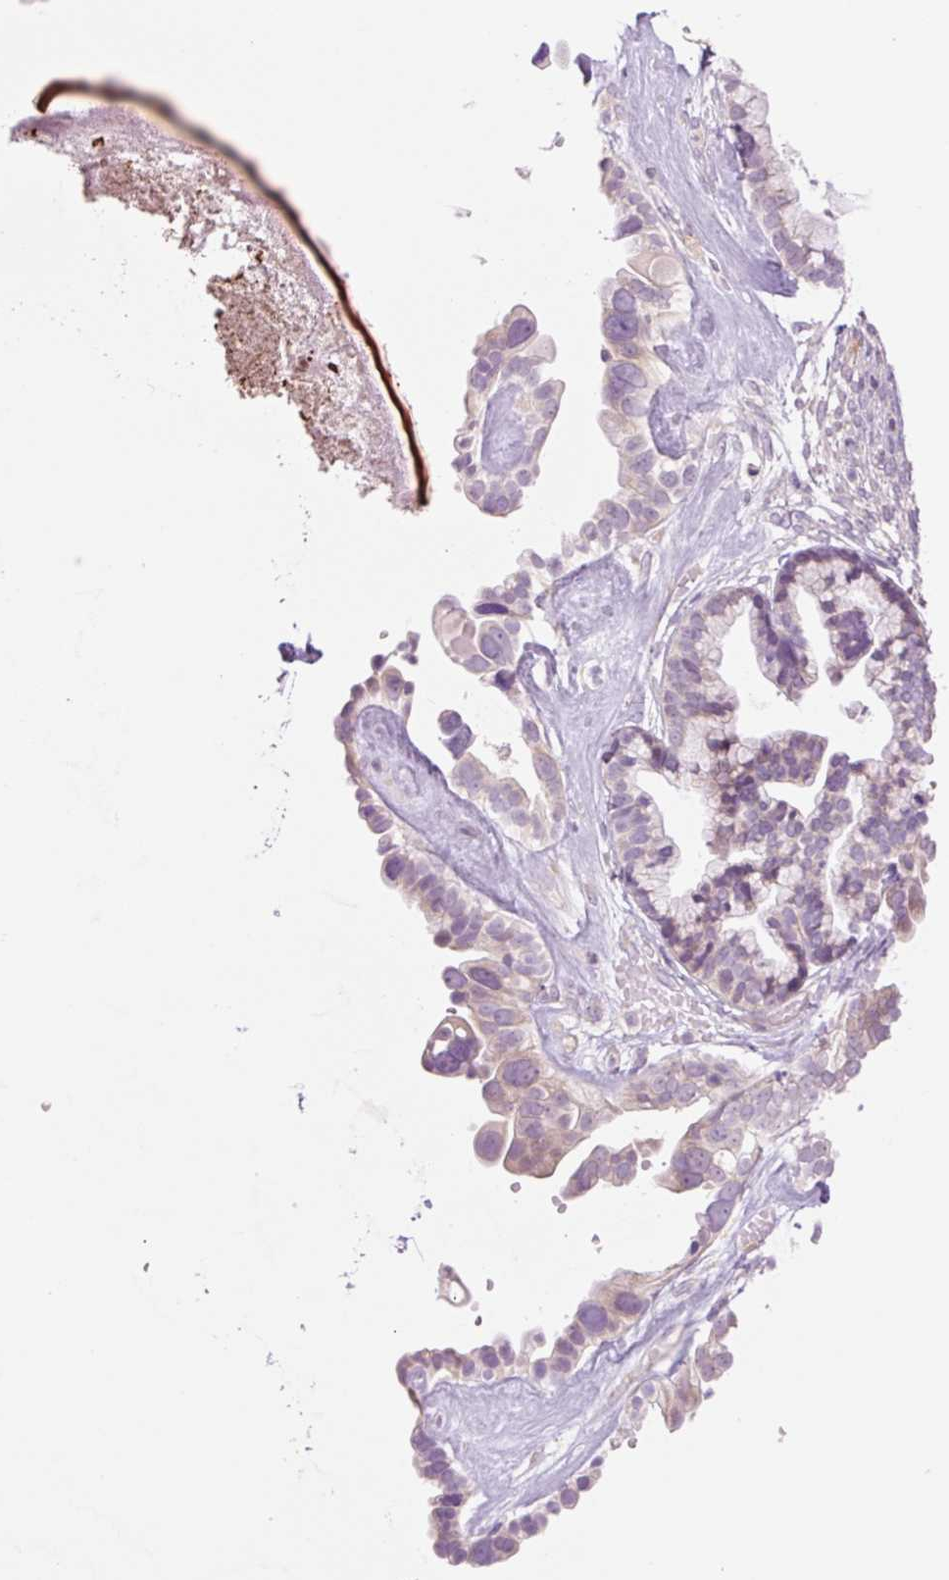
{"staining": {"intensity": "weak", "quantity": "<25%", "location": "cytoplasmic/membranous"}, "tissue": "ovarian cancer", "cell_type": "Tumor cells", "image_type": "cancer", "snomed": [{"axis": "morphology", "description": "Cystadenocarcinoma, serous, NOS"}, {"axis": "topography", "description": "Ovary"}], "caption": "IHC histopathology image of human ovarian cancer (serous cystadenocarcinoma) stained for a protein (brown), which demonstrates no positivity in tumor cells.", "gene": "GRID2", "patient": {"sex": "female", "age": 56}}